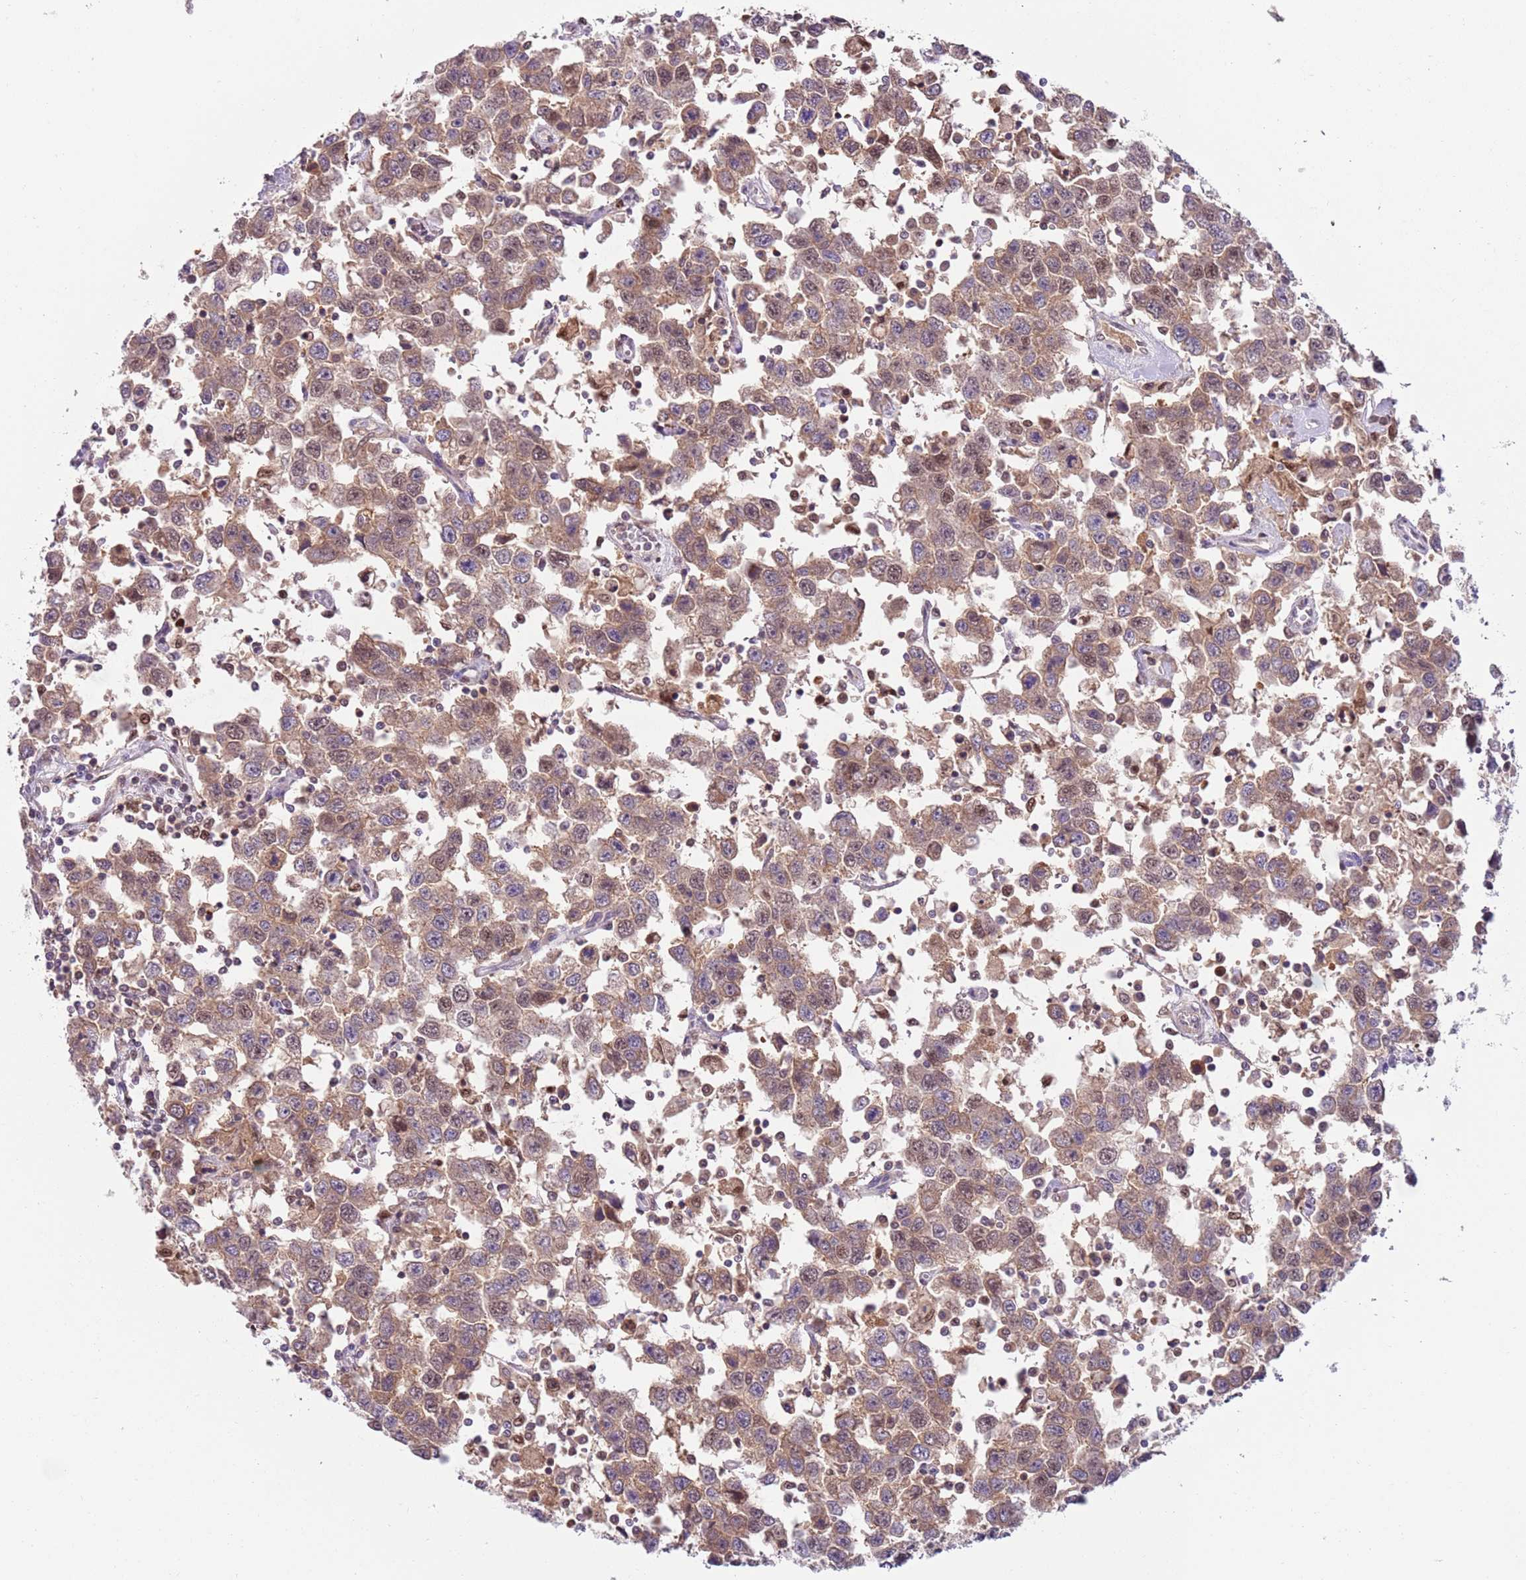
{"staining": {"intensity": "weak", "quantity": ">75%", "location": "cytoplasmic/membranous"}, "tissue": "testis cancer", "cell_type": "Tumor cells", "image_type": "cancer", "snomed": [{"axis": "morphology", "description": "Seminoma, NOS"}, {"axis": "topography", "description": "Testis"}], "caption": "A brown stain labels weak cytoplasmic/membranous expression of a protein in human testis seminoma tumor cells.", "gene": "RMND5B", "patient": {"sex": "male", "age": 41}}